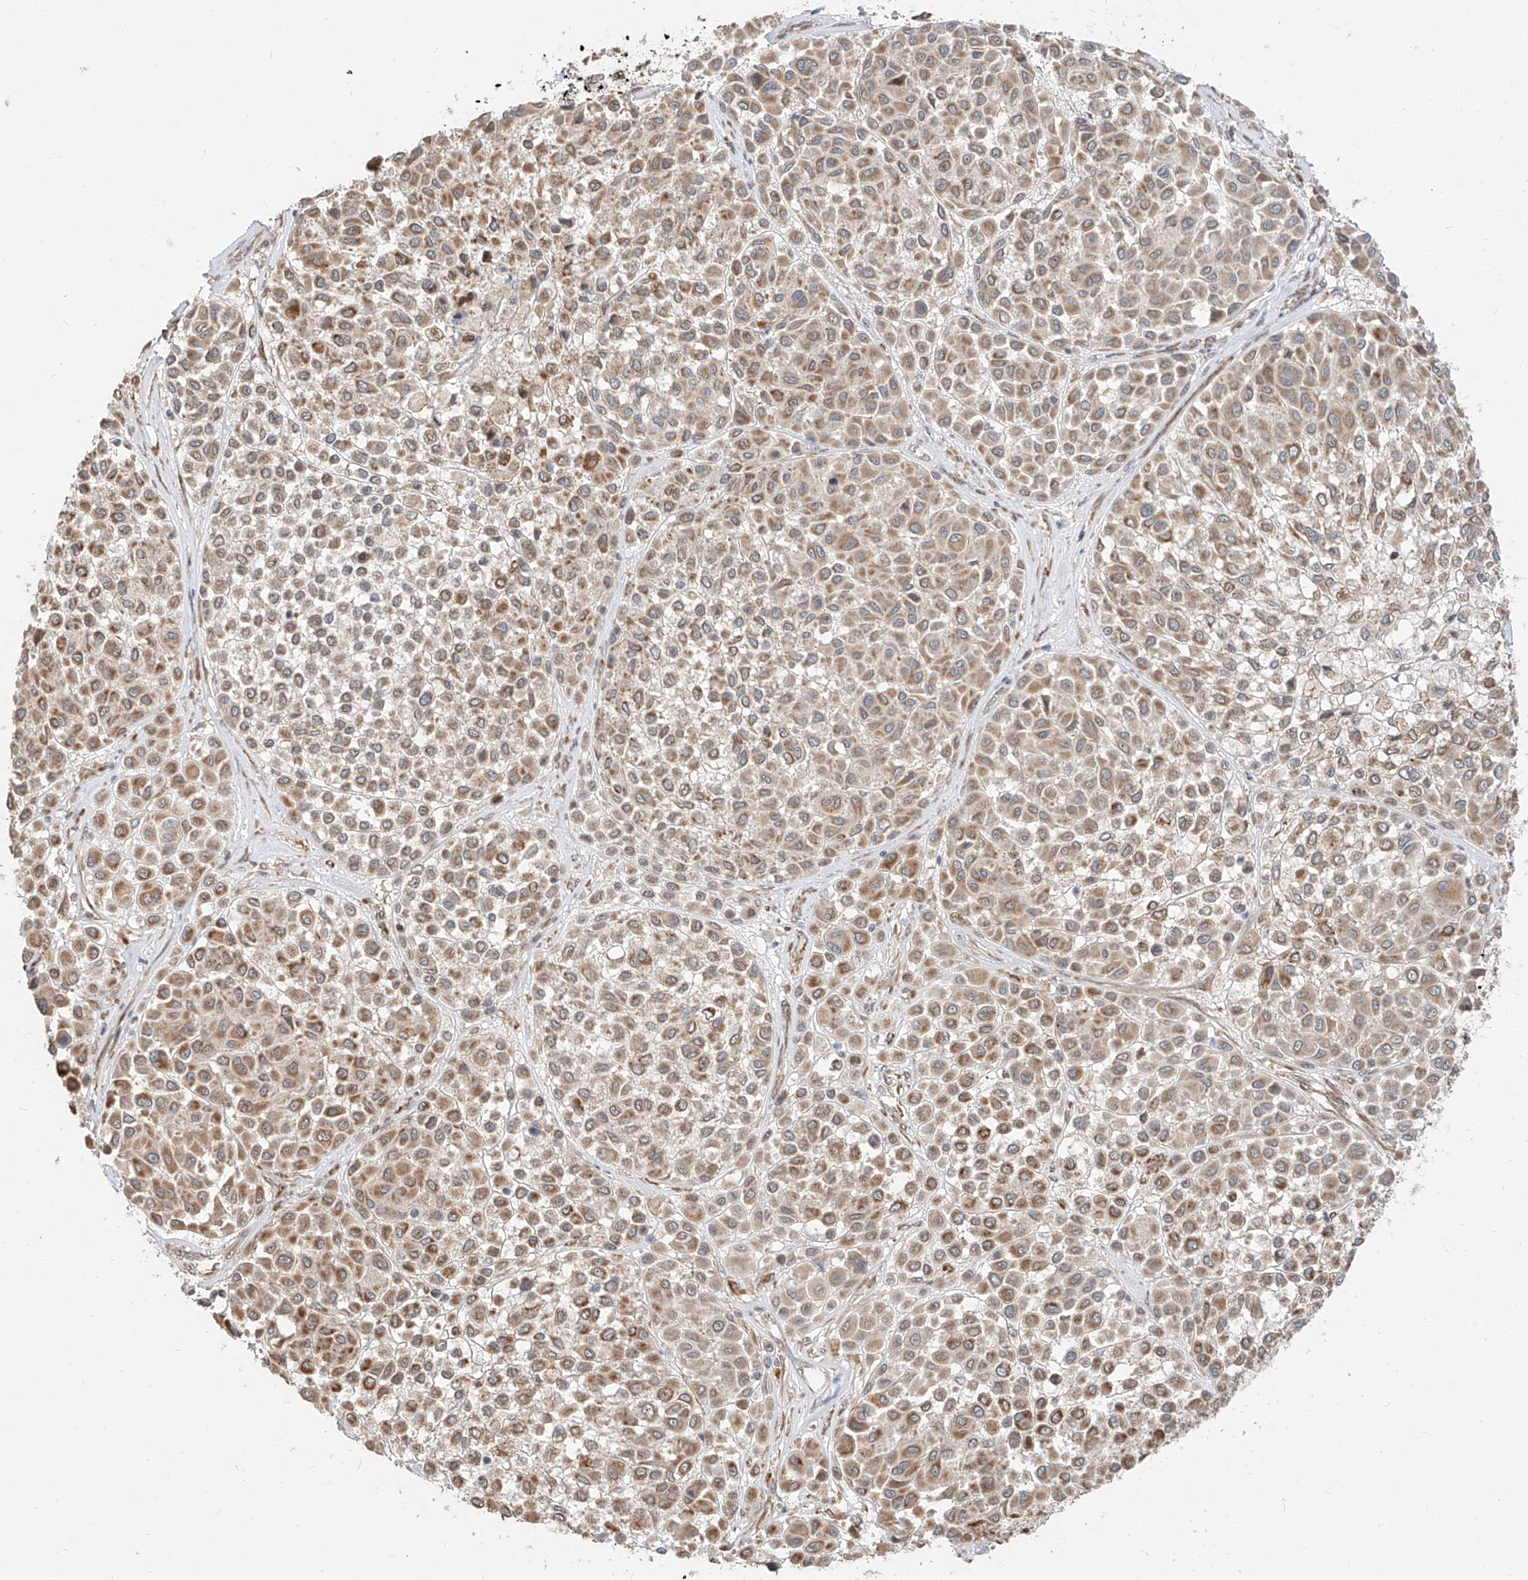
{"staining": {"intensity": "moderate", "quantity": ">75%", "location": "cytoplasmic/membranous"}, "tissue": "melanoma", "cell_type": "Tumor cells", "image_type": "cancer", "snomed": [{"axis": "morphology", "description": "Malignant melanoma, Metastatic site"}, {"axis": "topography", "description": "Soft tissue"}], "caption": "This image reveals malignant melanoma (metastatic site) stained with immunohistochemistry (IHC) to label a protein in brown. The cytoplasmic/membranous of tumor cells show moderate positivity for the protein. Nuclei are counter-stained blue.", "gene": "STX19", "patient": {"sex": "male", "age": 41}}